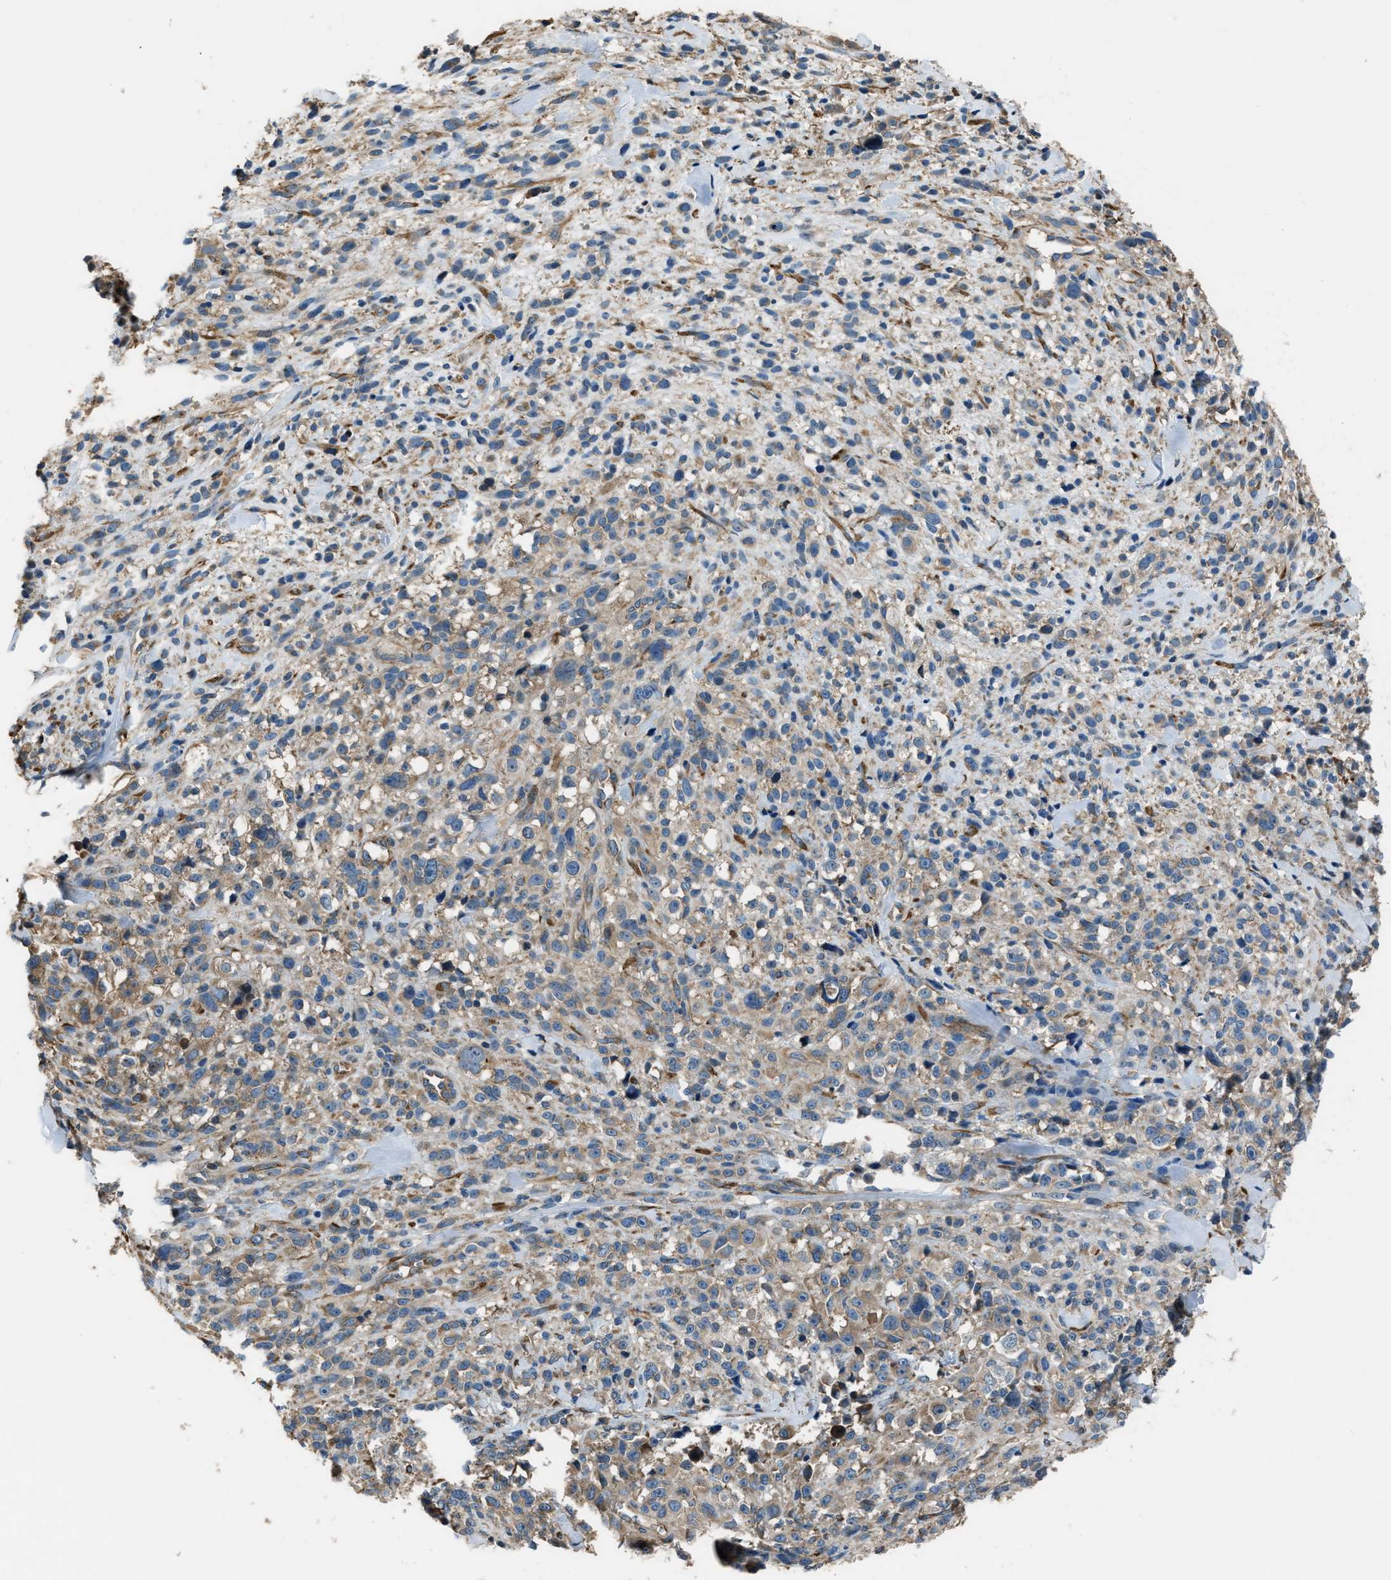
{"staining": {"intensity": "weak", "quantity": "25%-75%", "location": "cytoplasmic/membranous"}, "tissue": "melanoma", "cell_type": "Tumor cells", "image_type": "cancer", "snomed": [{"axis": "morphology", "description": "Malignant melanoma, NOS"}, {"axis": "topography", "description": "Skin"}], "caption": "Melanoma was stained to show a protein in brown. There is low levels of weak cytoplasmic/membranous expression in approximately 25%-75% of tumor cells.", "gene": "TRPC1", "patient": {"sex": "female", "age": 55}}